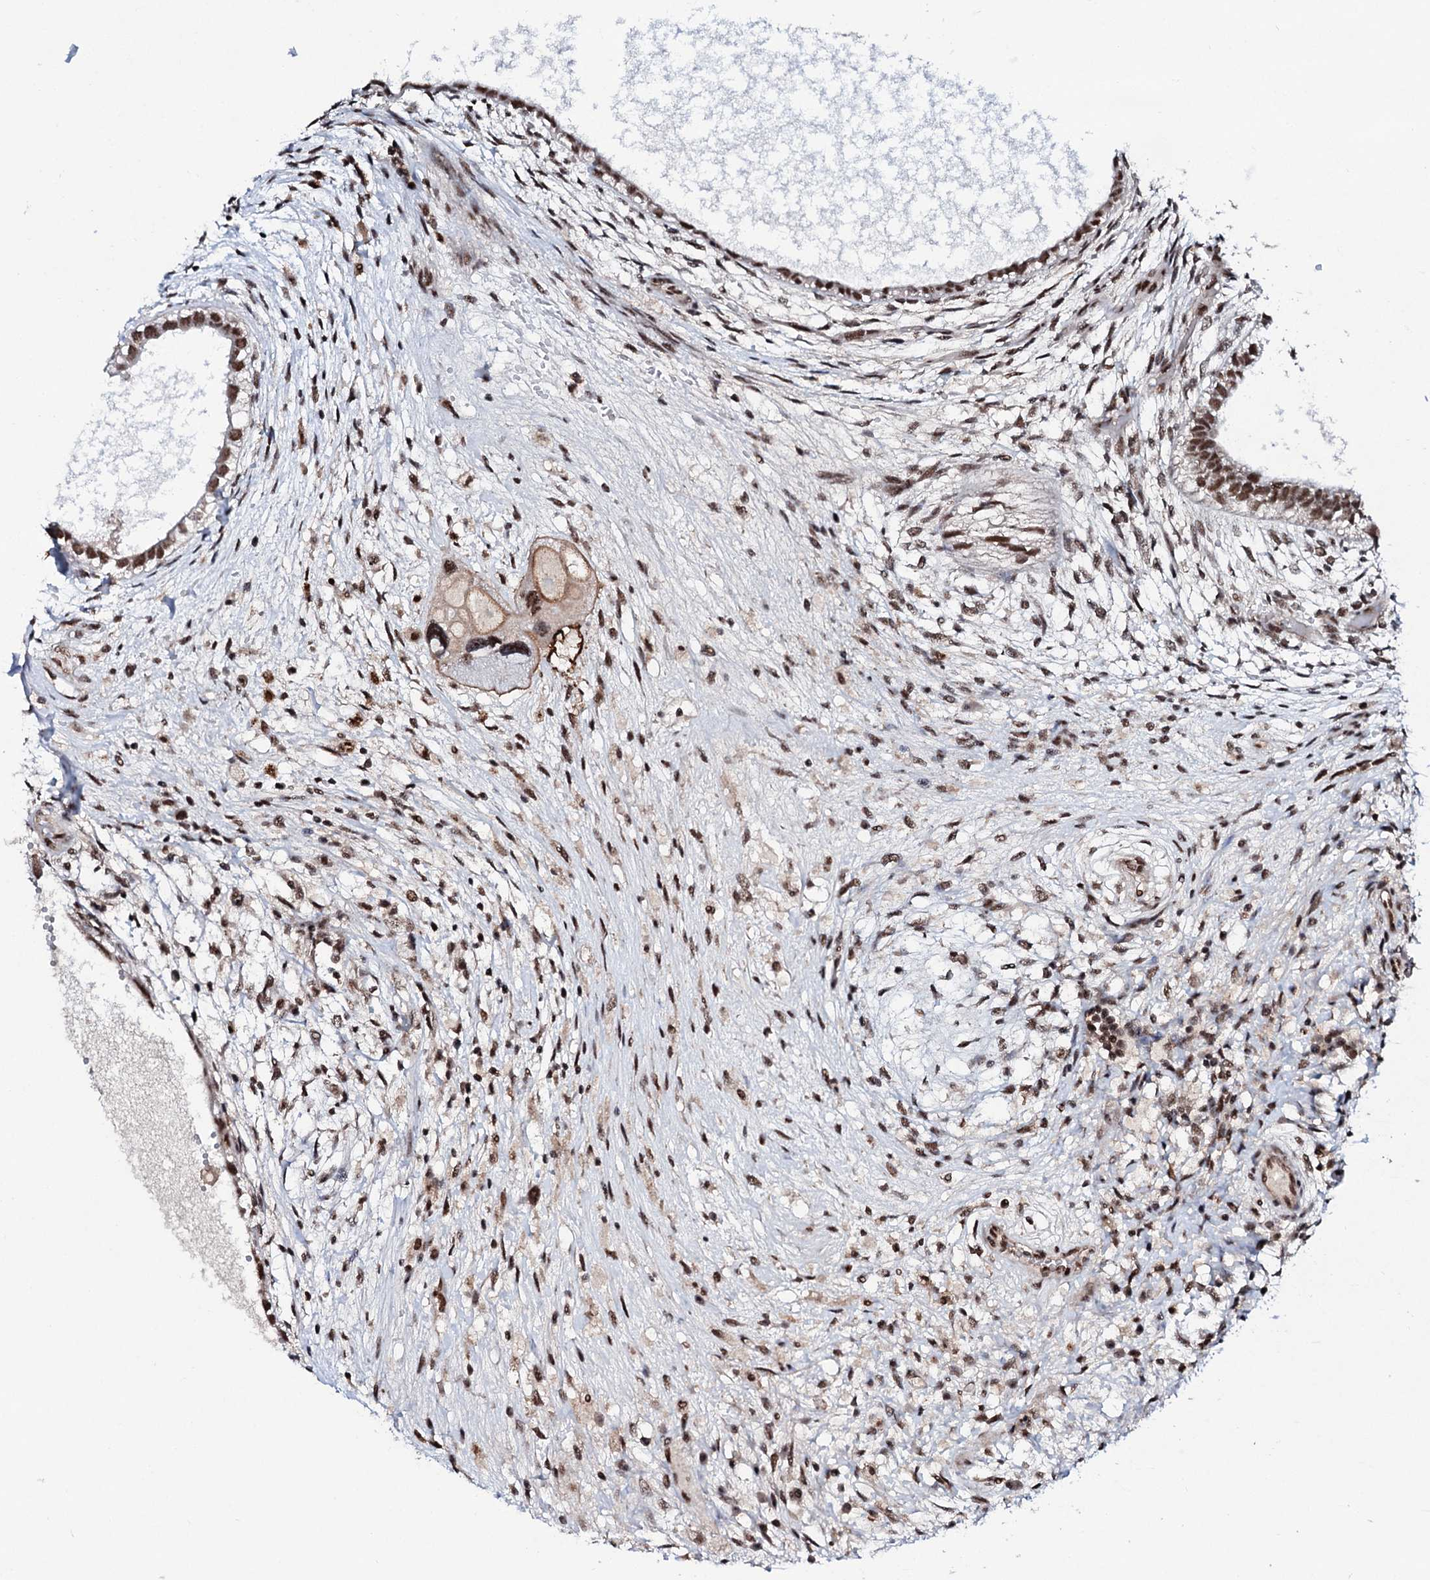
{"staining": {"intensity": "moderate", "quantity": ">75%", "location": "nuclear"}, "tissue": "testis cancer", "cell_type": "Tumor cells", "image_type": "cancer", "snomed": [{"axis": "morphology", "description": "Carcinoma, Embryonal, NOS"}, {"axis": "topography", "description": "Testis"}], "caption": "Protein positivity by IHC reveals moderate nuclear staining in about >75% of tumor cells in testis cancer (embryonal carcinoma).", "gene": "PRPF18", "patient": {"sex": "male", "age": 26}}